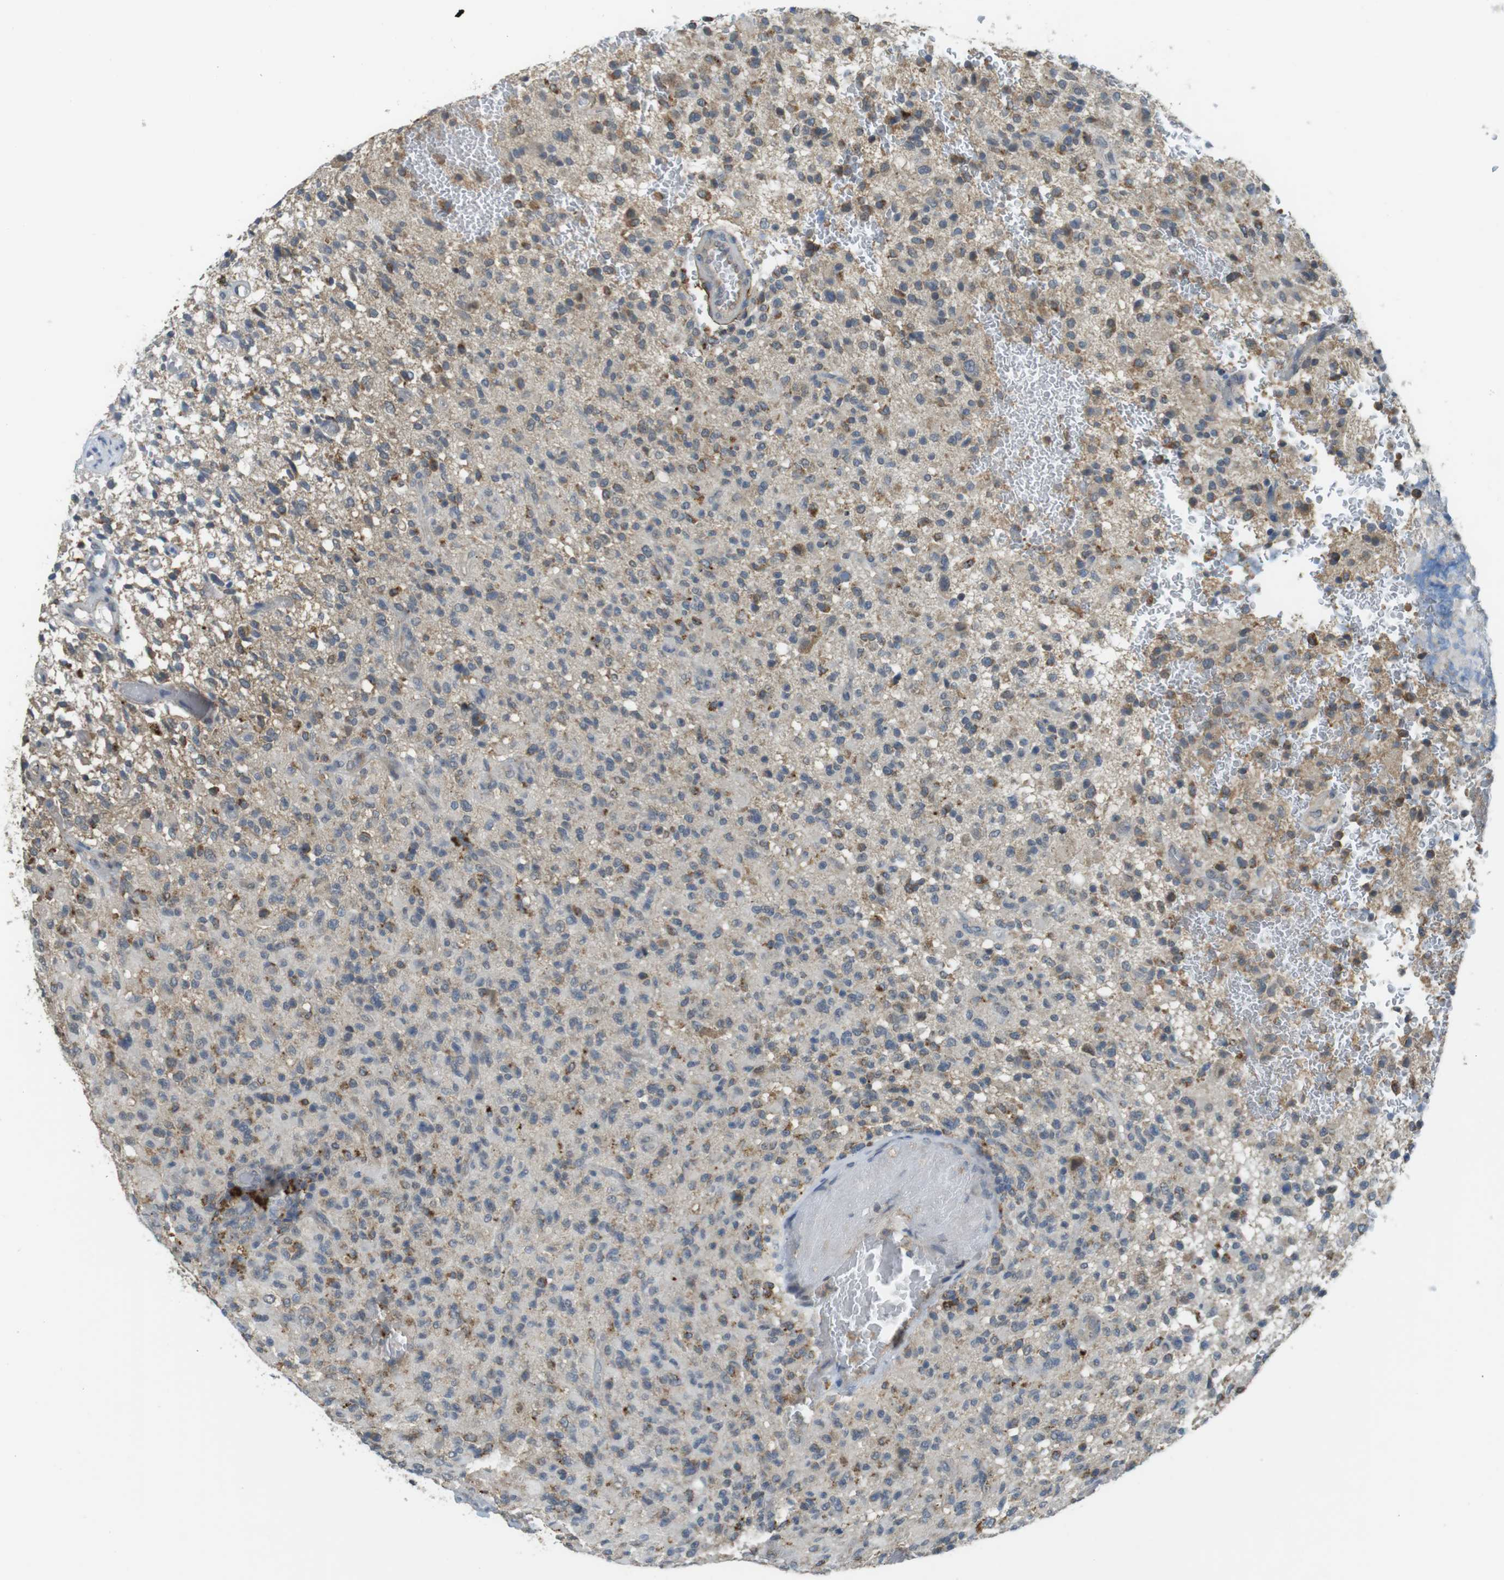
{"staining": {"intensity": "moderate", "quantity": "25%-75%", "location": "cytoplasmic/membranous"}, "tissue": "glioma", "cell_type": "Tumor cells", "image_type": "cancer", "snomed": [{"axis": "morphology", "description": "Glioma, malignant, High grade"}, {"axis": "topography", "description": "Brain"}], "caption": "DAB immunohistochemical staining of glioma exhibits moderate cytoplasmic/membranous protein expression in about 25%-75% of tumor cells.", "gene": "BRI3BP", "patient": {"sex": "male", "age": 71}}